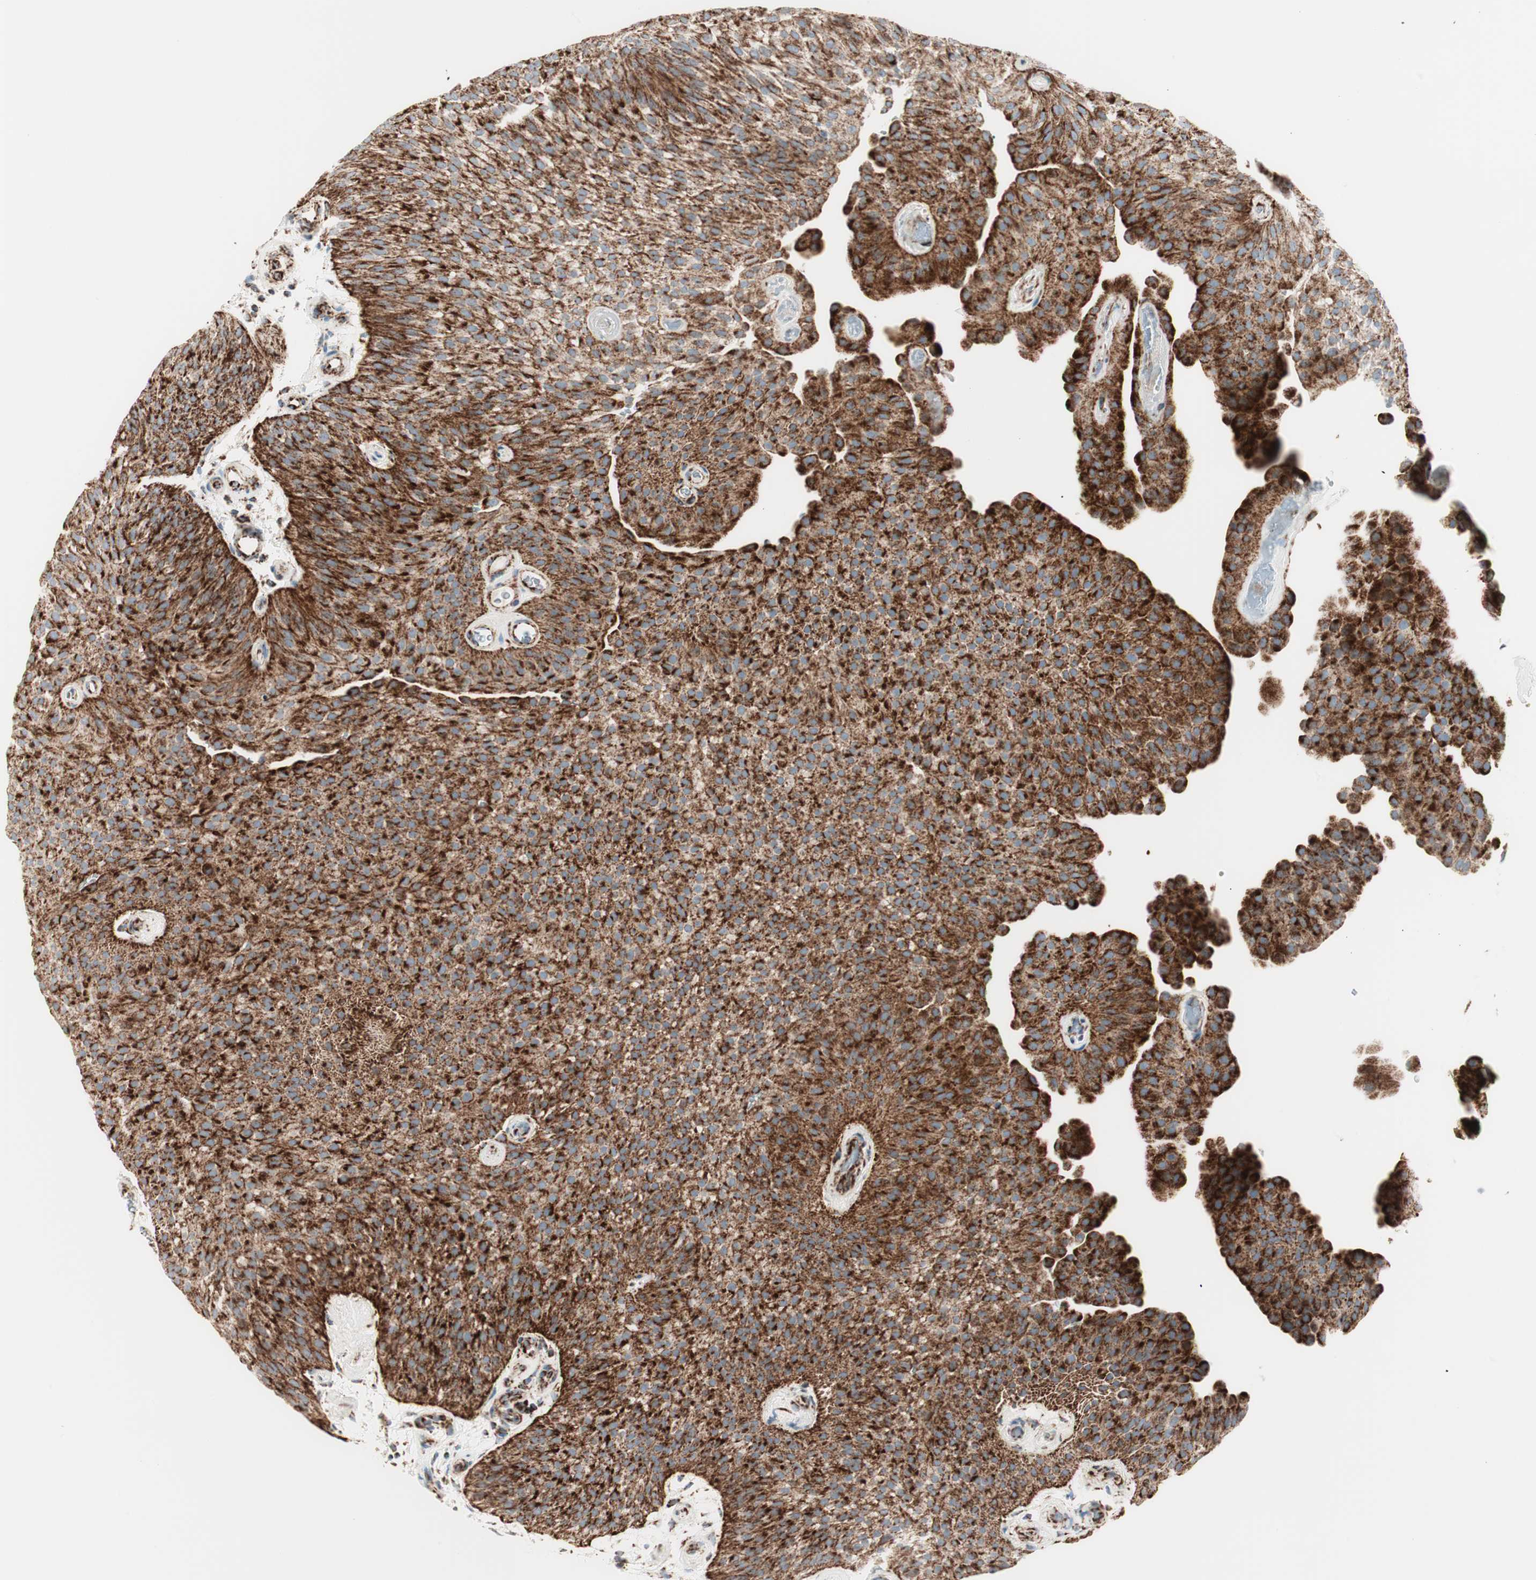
{"staining": {"intensity": "strong", "quantity": ">75%", "location": "cytoplasmic/membranous"}, "tissue": "urothelial cancer", "cell_type": "Tumor cells", "image_type": "cancer", "snomed": [{"axis": "morphology", "description": "Urothelial carcinoma, Low grade"}, {"axis": "topography", "description": "Urinary bladder"}], "caption": "Immunohistochemical staining of human urothelial cancer displays high levels of strong cytoplasmic/membranous protein positivity in approximately >75% of tumor cells.", "gene": "TOMM20", "patient": {"sex": "female", "age": 60}}